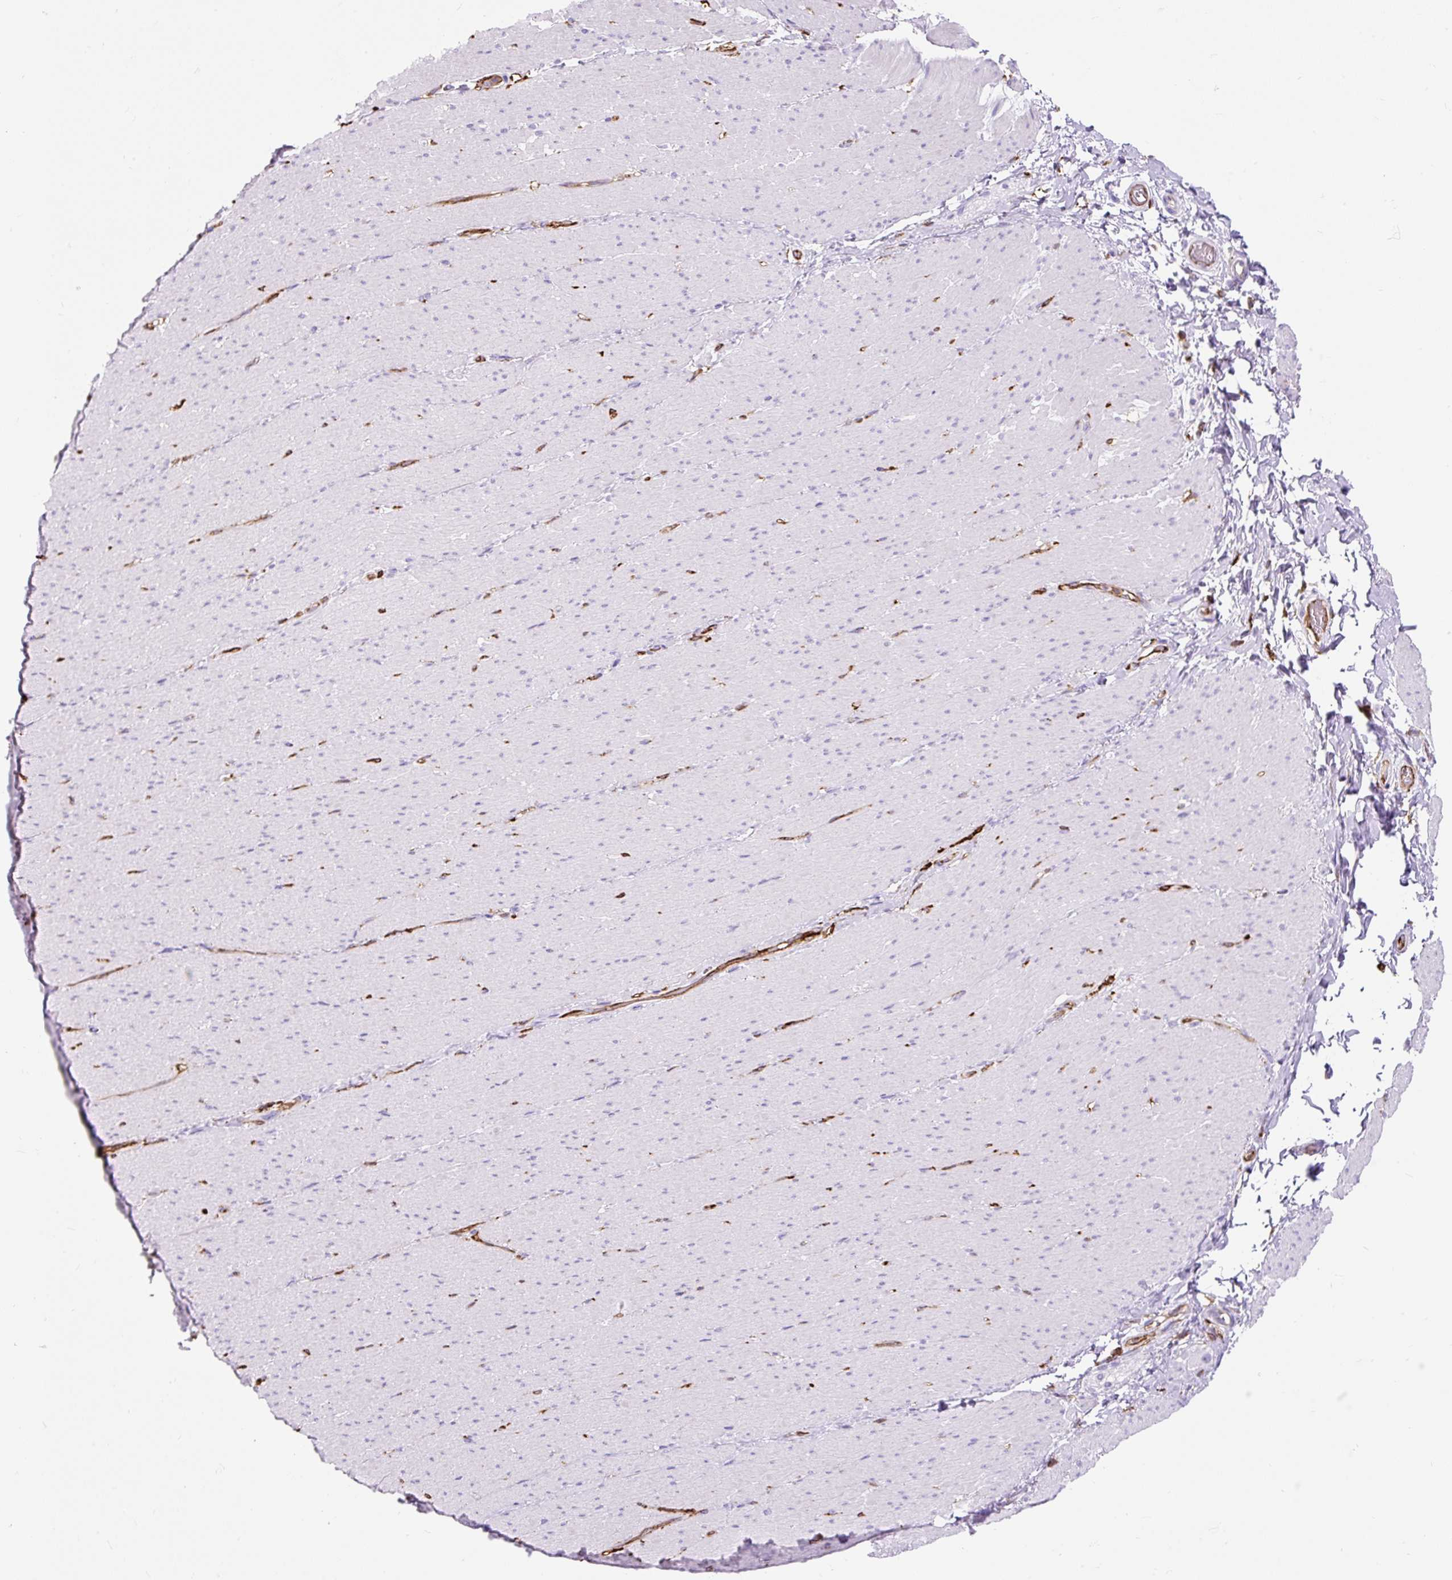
{"staining": {"intensity": "negative", "quantity": "none", "location": "none"}, "tissue": "smooth muscle", "cell_type": "Smooth muscle cells", "image_type": "normal", "snomed": [{"axis": "morphology", "description": "Normal tissue, NOS"}, {"axis": "topography", "description": "Smooth muscle"}, {"axis": "topography", "description": "Rectum"}], "caption": "High power microscopy photomicrograph of an immunohistochemistry image of normal smooth muscle, revealing no significant expression in smooth muscle cells. (Brightfield microscopy of DAB (3,3'-diaminobenzidine) immunohistochemistry (IHC) at high magnification).", "gene": "HLA", "patient": {"sex": "male", "age": 53}}